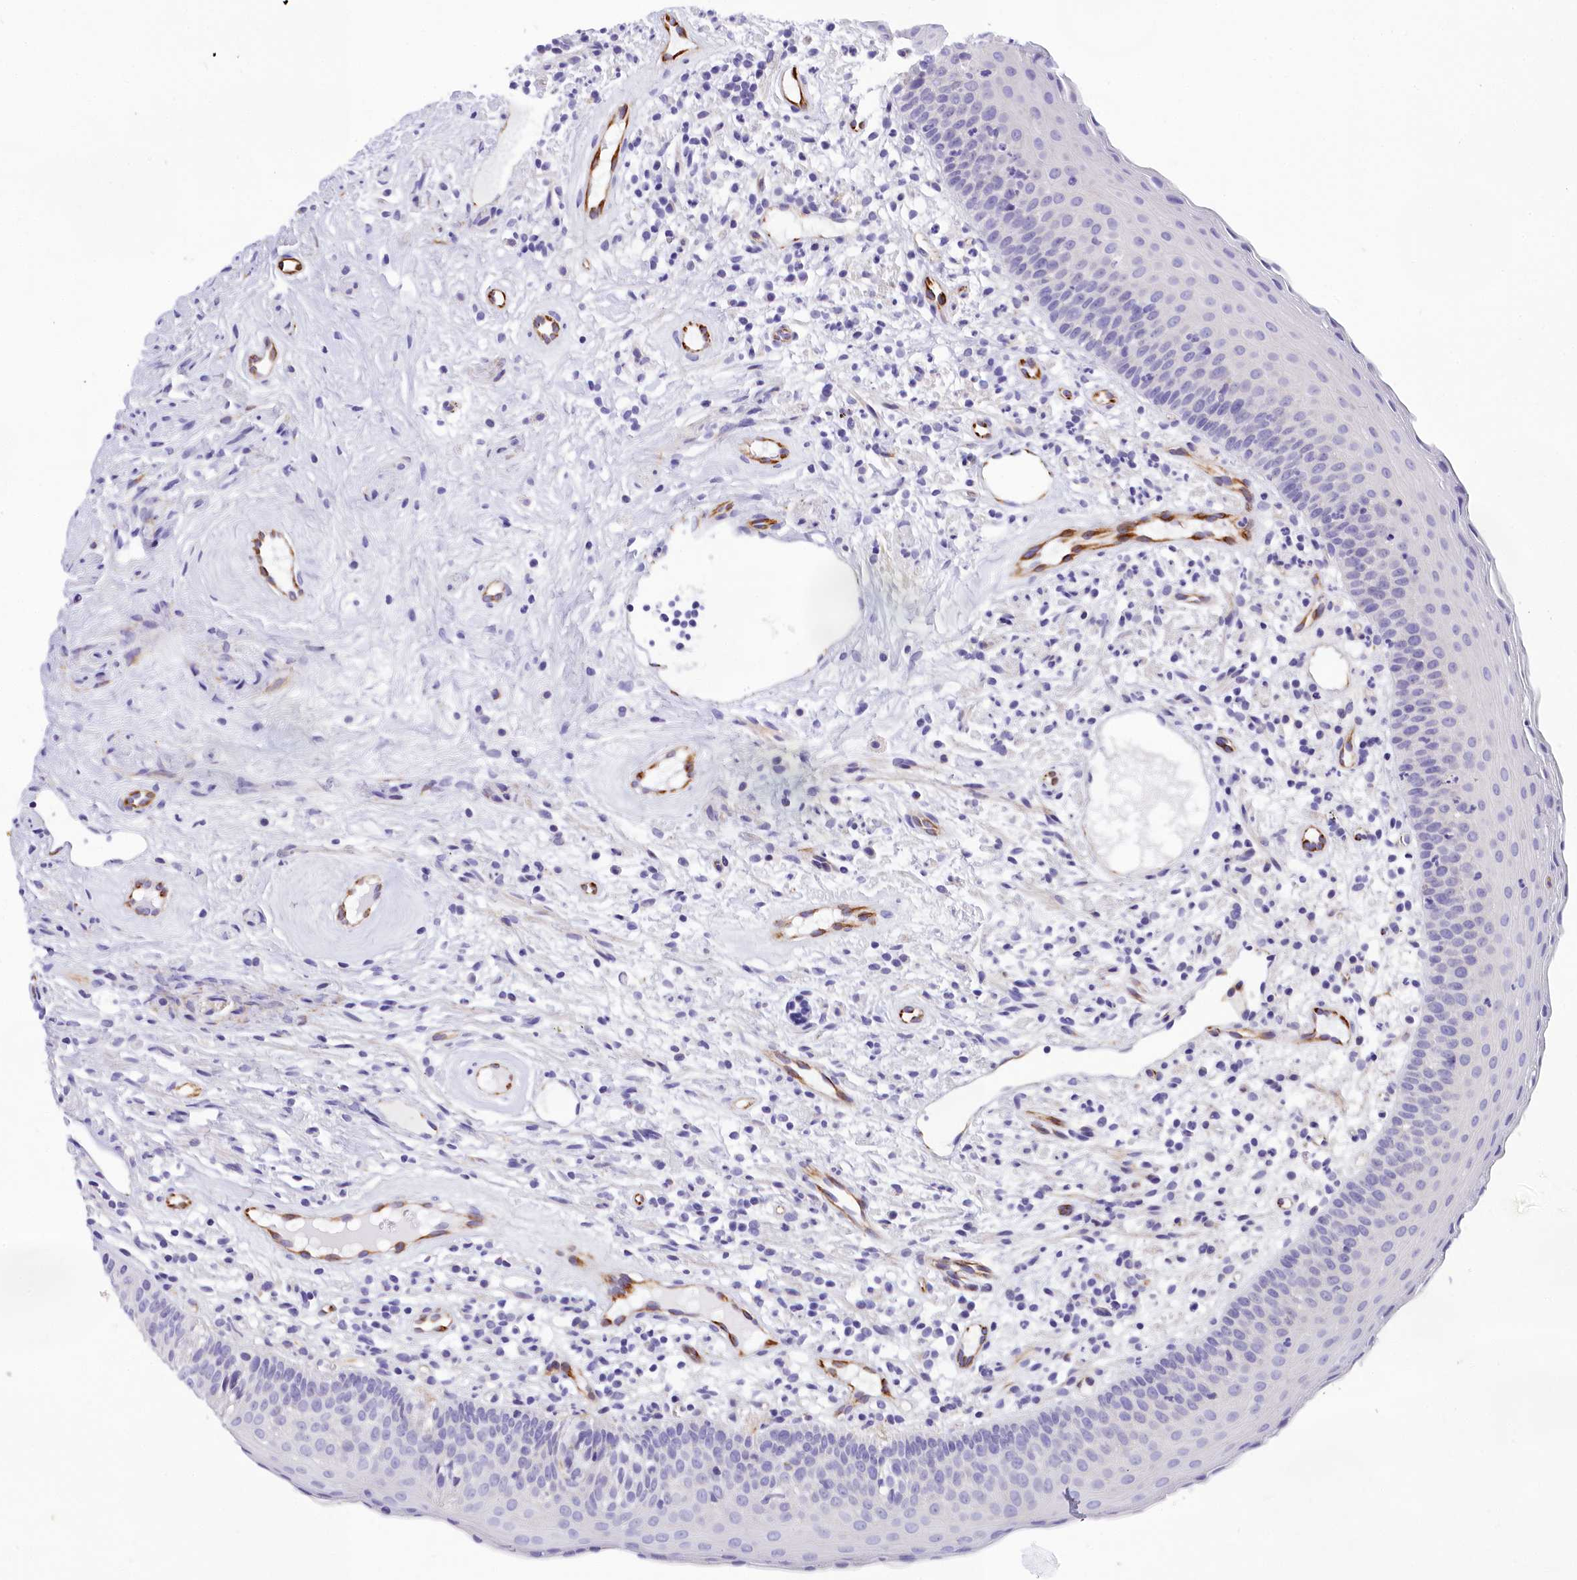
{"staining": {"intensity": "negative", "quantity": "none", "location": "none"}, "tissue": "oral mucosa", "cell_type": "Squamous epithelial cells", "image_type": "normal", "snomed": [{"axis": "morphology", "description": "Normal tissue, NOS"}, {"axis": "topography", "description": "Oral tissue"}], "caption": "Squamous epithelial cells show no significant protein expression in benign oral mucosa.", "gene": "TIMM22", "patient": {"sex": "male", "age": 46}}